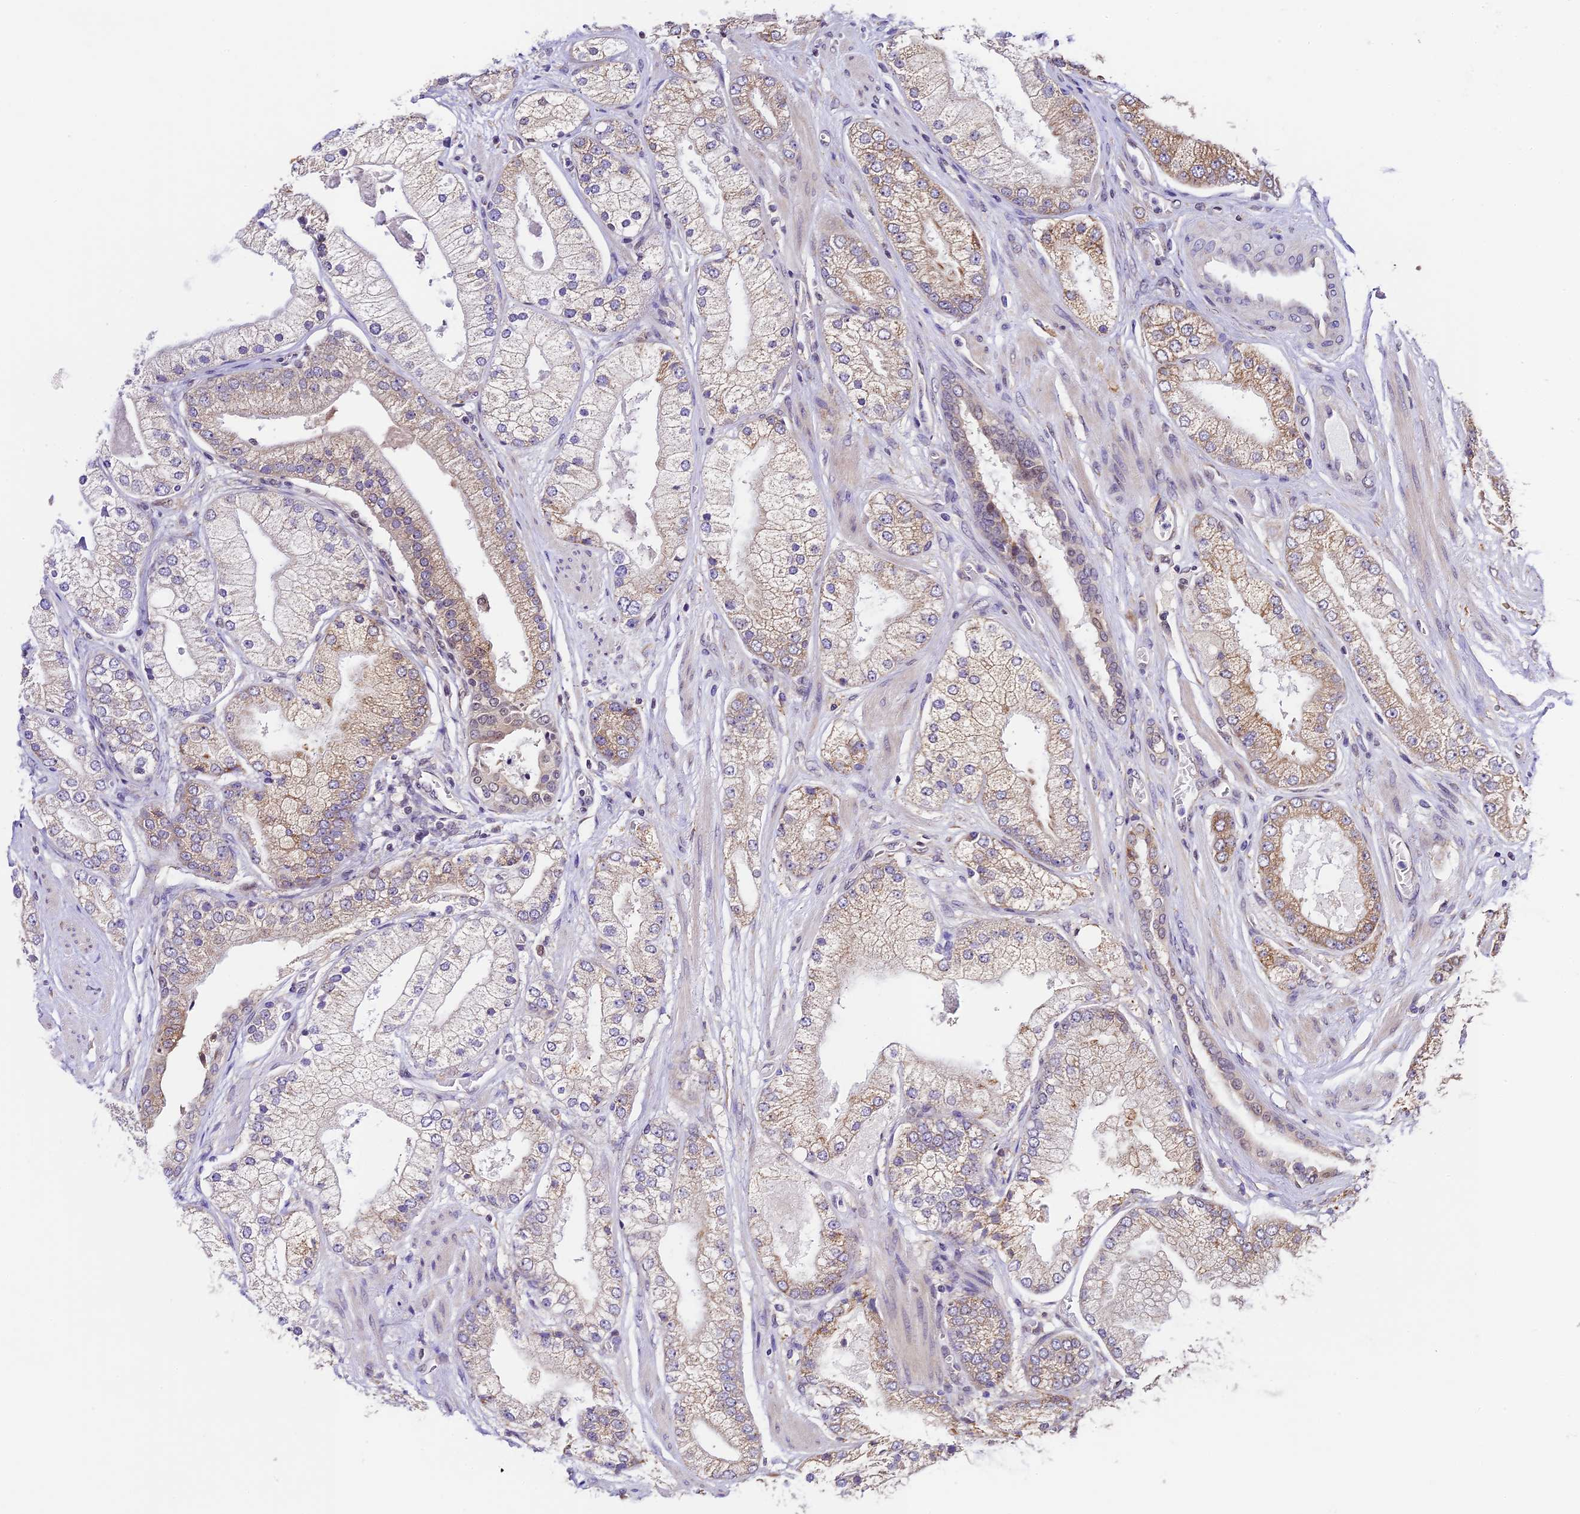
{"staining": {"intensity": "moderate", "quantity": "25%-75%", "location": "cytoplasmic/membranous"}, "tissue": "prostate cancer", "cell_type": "Tumor cells", "image_type": "cancer", "snomed": [{"axis": "morphology", "description": "Adenocarcinoma, High grade"}, {"axis": "topography", "description": "Prostate"}], "caption": "Immunohistochemistry (IHC) histopathology image of human high-grade adenocarcinoma (prostate) stained for a protein (brown), which reveals medium levels of moderate cytoplasmic/membranous staining in approximately 25%-75% of tumor cells.", "gene": "TRIM22", "patient": {"sex": "male", "age": 58}}